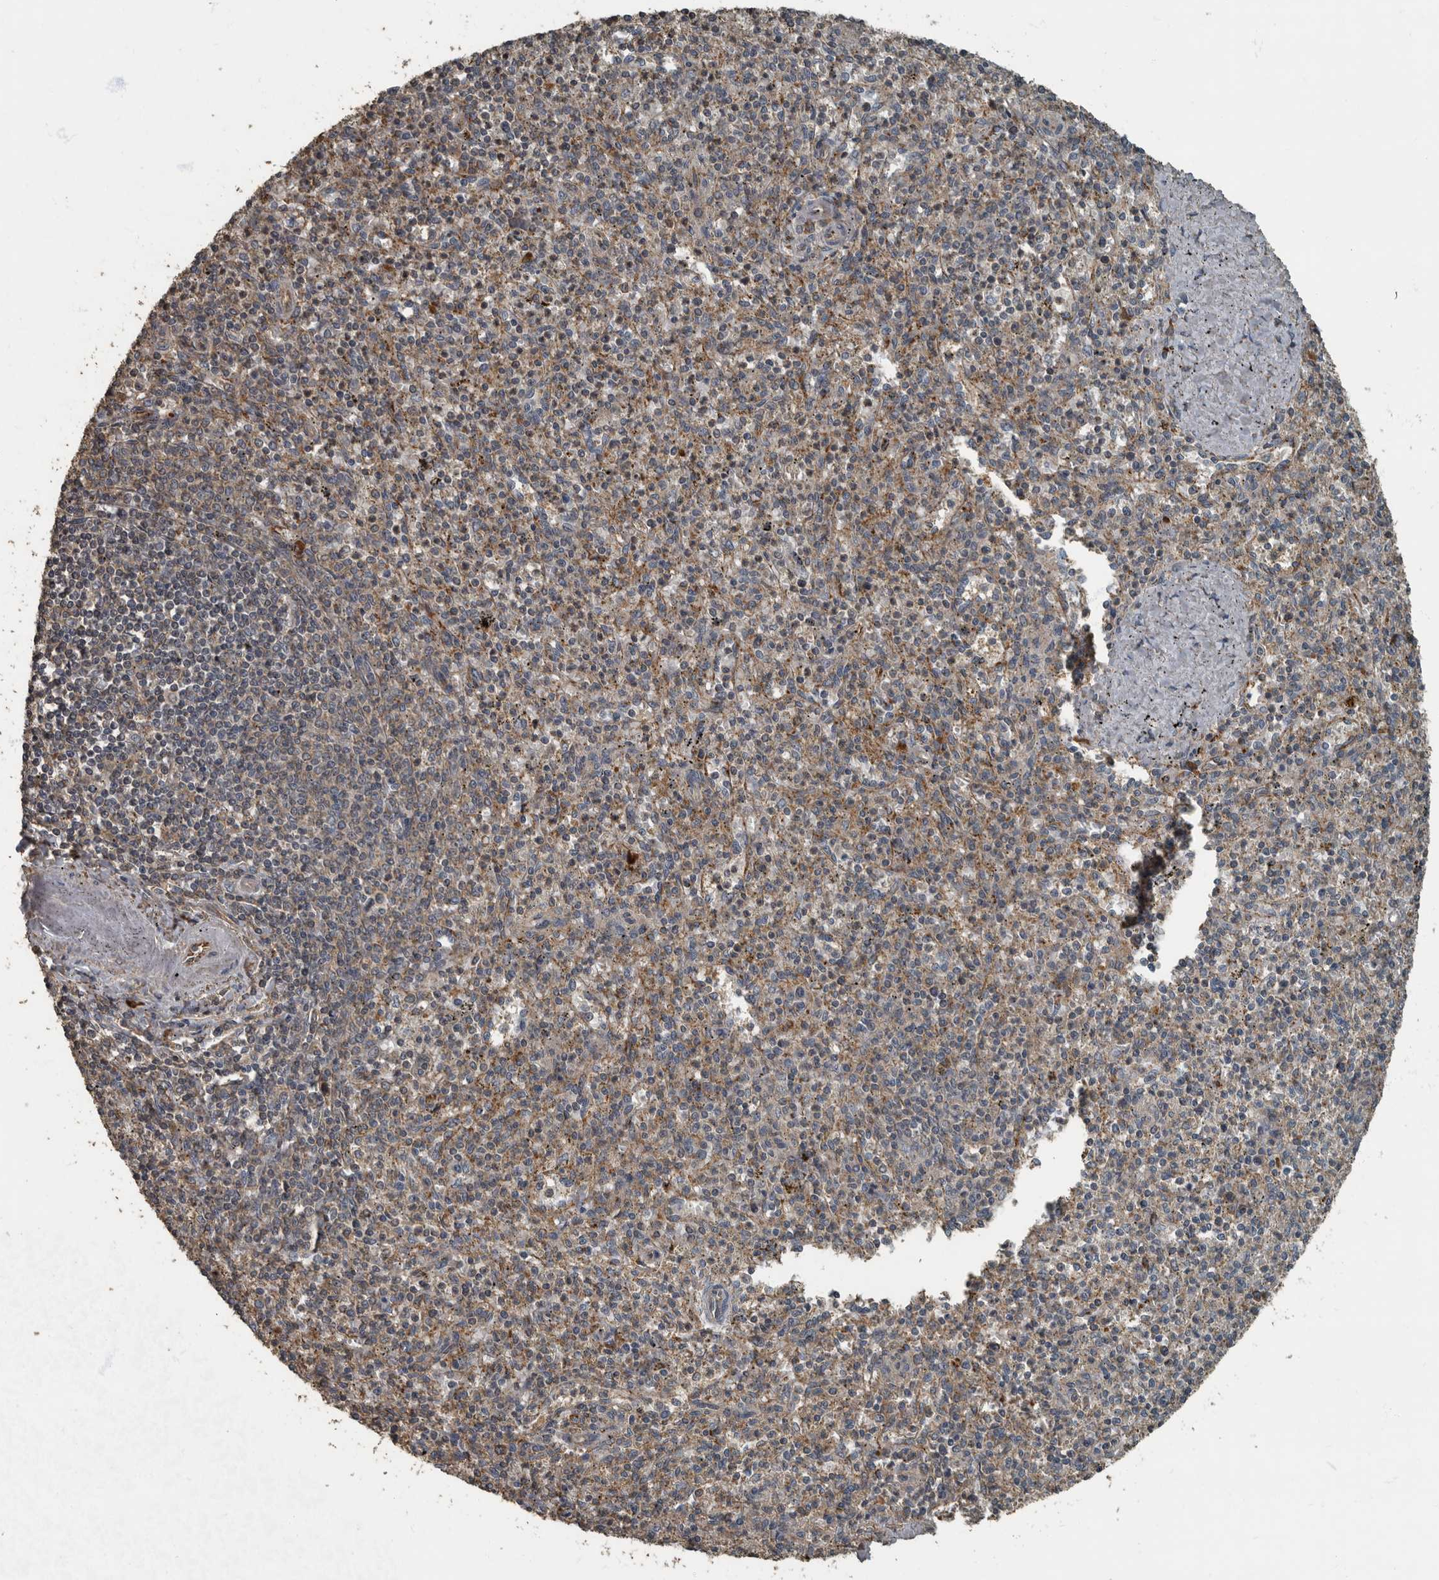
{"staining": {"intensity": "moderate", "quantity": "<25%", "location": "cytoplasmic/membranous"}, "tissue": "spleen", "cell_type": "Cells in red pulp", "image_type": "normal", "snomed": [{"axis": "morphology", "description": "Normal tissue, NOS"}, {"axis": "topography", "description": "Spleen"}], "caption": "Immunohistochemical staining of normal spleen displays moderate cytoplasmic/membranous protein staining in approximately <25% of cells in red pulp.", "gene": "IL15RA", "patient": {"sex": "male", "age": 72}}